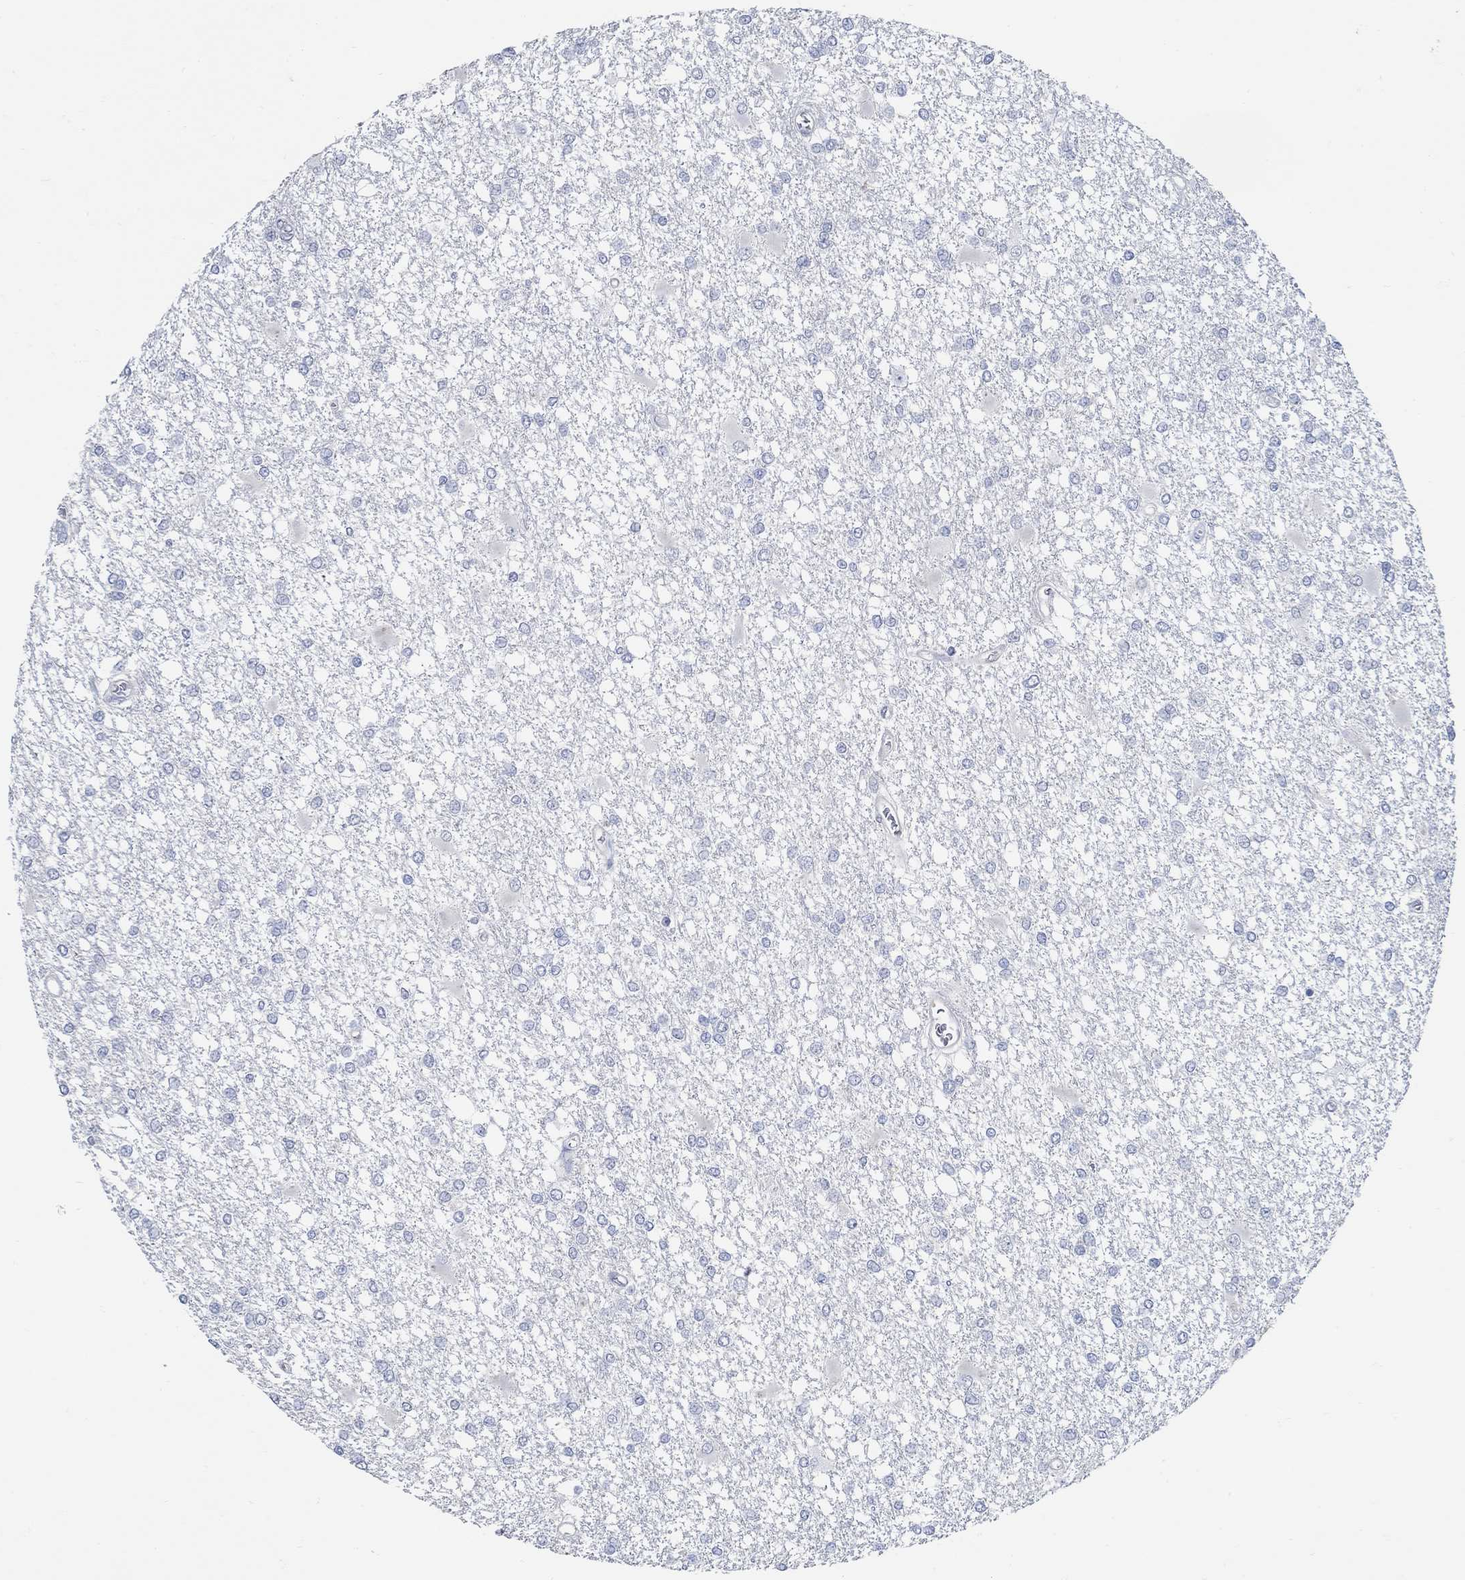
{"staining": {"intensity": "negative", "quantity": "none", "location": "none"}, "tissue": "glioma", "cell_type": "Tumor cells", "image_type": "cancer", "snomed": [{"axis": "morphology", "description": "Glioma, malignant, High grade"}, {"axis": "topography", "description": "Cerebral cortex"}], "caption": "The immunohistochemistry photomicrograph has no significant staining in tumor cells of glioma tissue.", "gene": "PCDH11X", "patient": {"sex": "male", "age": 79}}